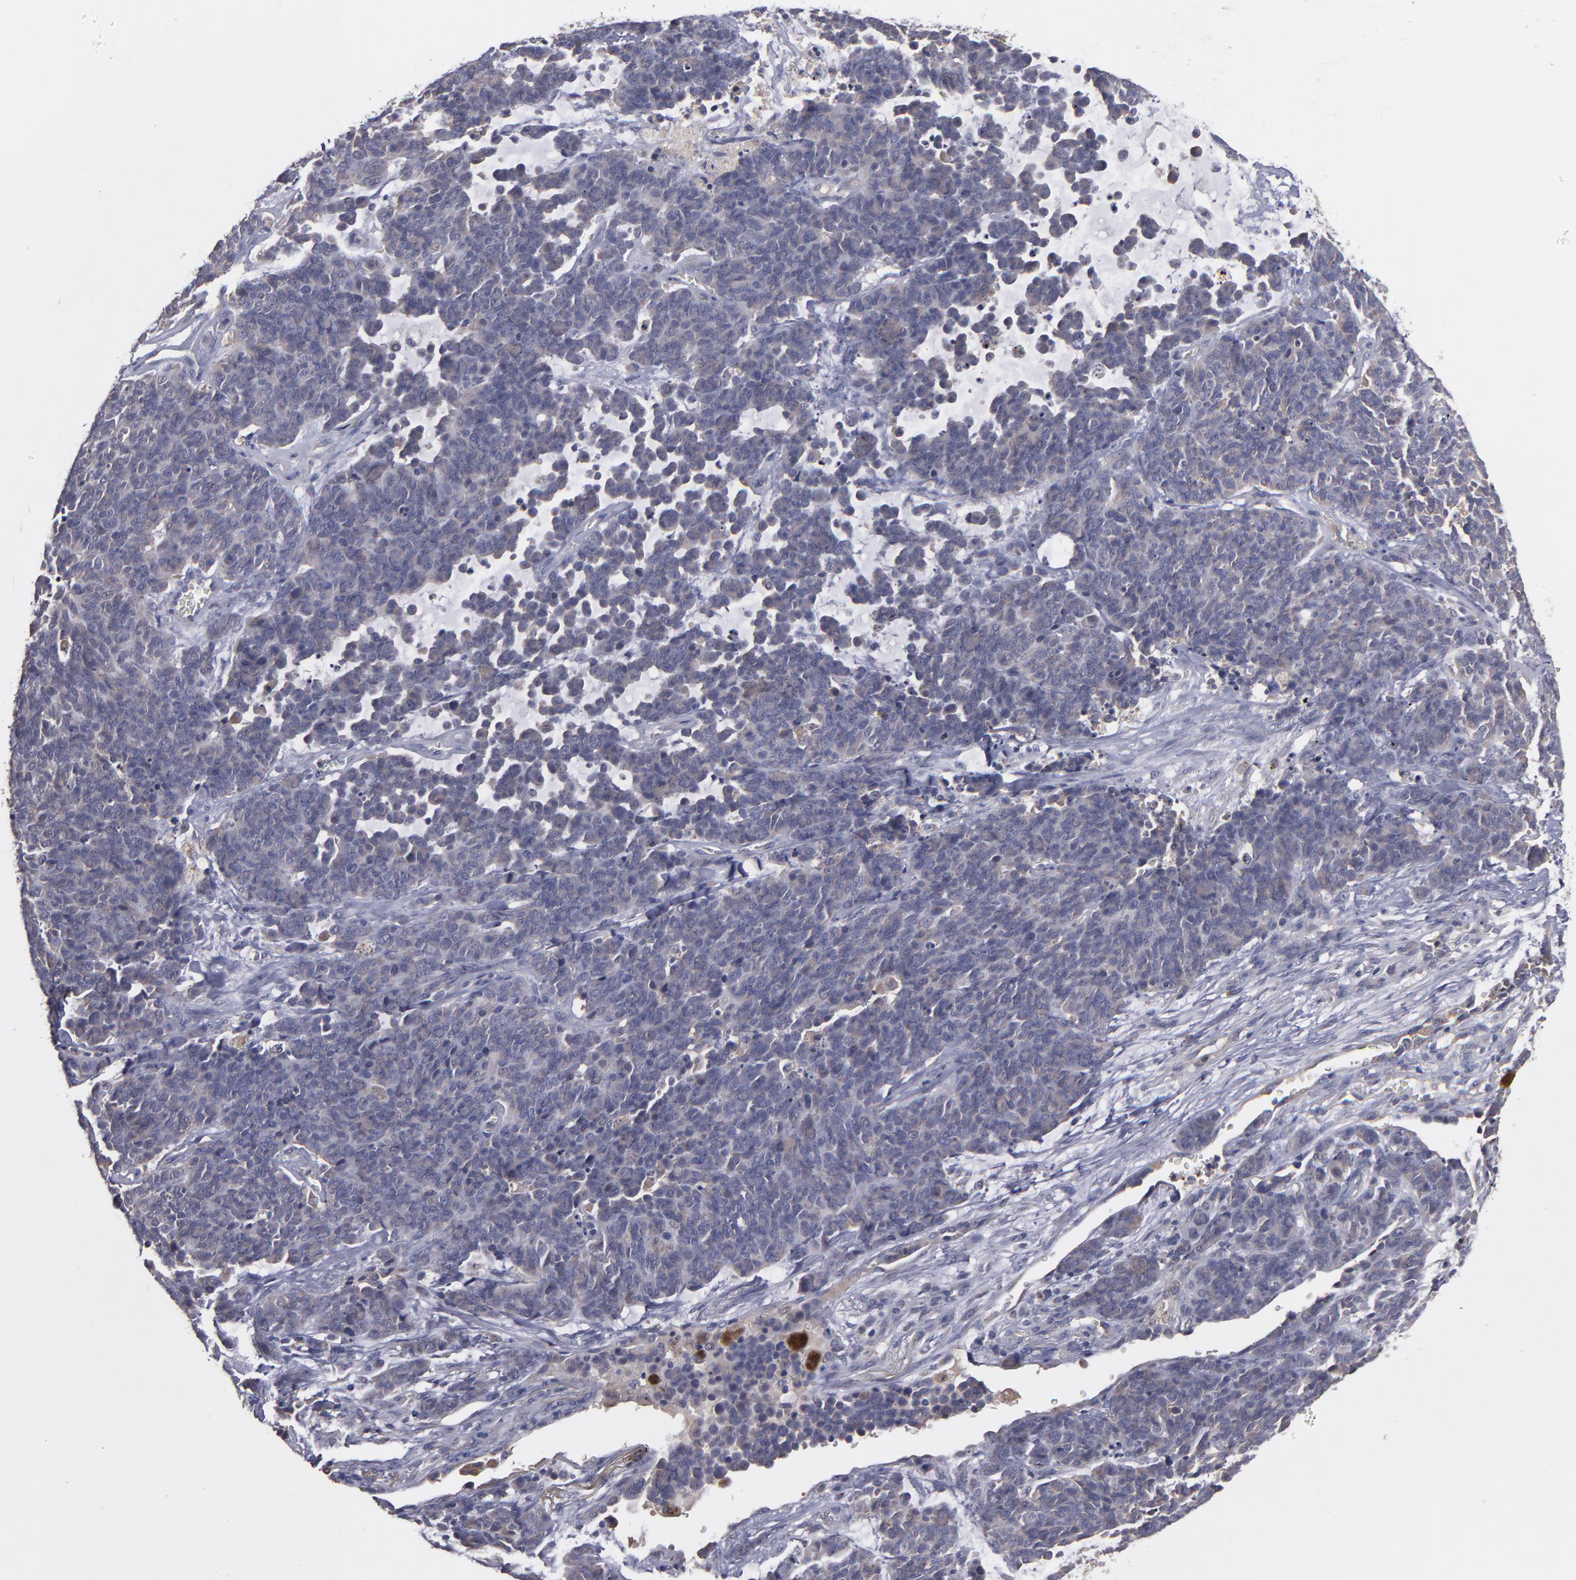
{"staining": {"intensity": "negative", "quantity": "none", "location": "none"}, "tissue": "lung cancer", "cell_type": "Tumor cells", "image_type": "cancer", "snomed": [{"axis": "morphology", "description": "Neoplasm, malignant, NOS"}, {"axis": "topography", "description": "Lung"}], "caption": "The micrograph reveals no significant expression in tumor cells of lung cancer. (DAB immunohistochemistry (IHC), high magnification).", "gene": "MMP11", "patient": {"sex": "female", "age": 58}}